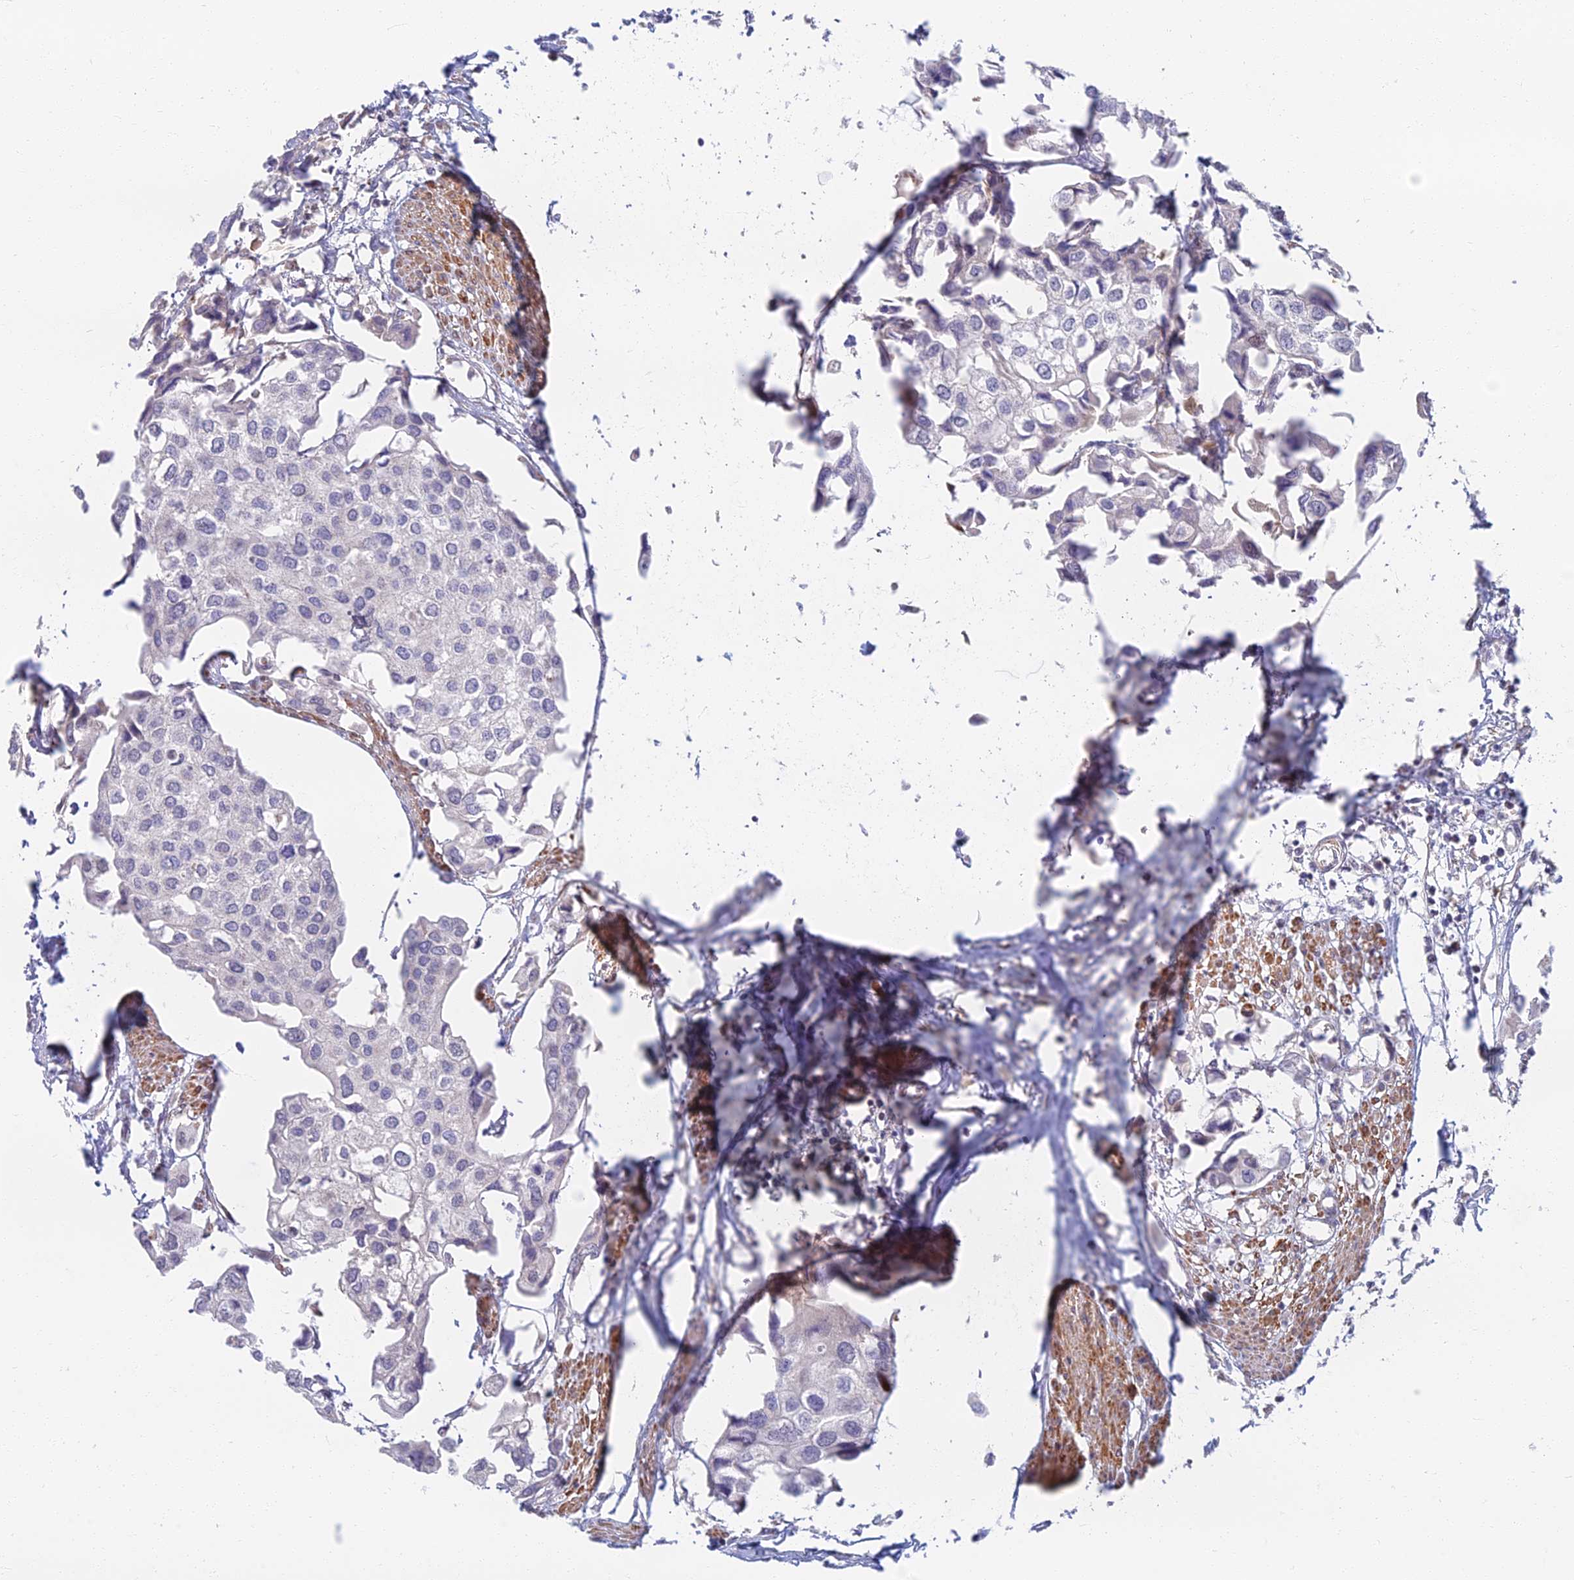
{"staining": {"intensity": "negative", "quantity": "none", "location": "none"}, "tissue": "urothelial cancer", "cell_type": "Tumor cells", "image_type": "cancer", "snomed": [{"axis": "morphology", "description": "Urothelial carcinoma, High grade"}, {"axis": "topography", "description": "Urinary bladder"}], "caption": "Tumor cells are negative for protein expression in human high-grade urothelial carcinoma. (DAB IHC, high magnification).", "gene": "C15orf40", "patient": {"sex": "male", "age": 64}}